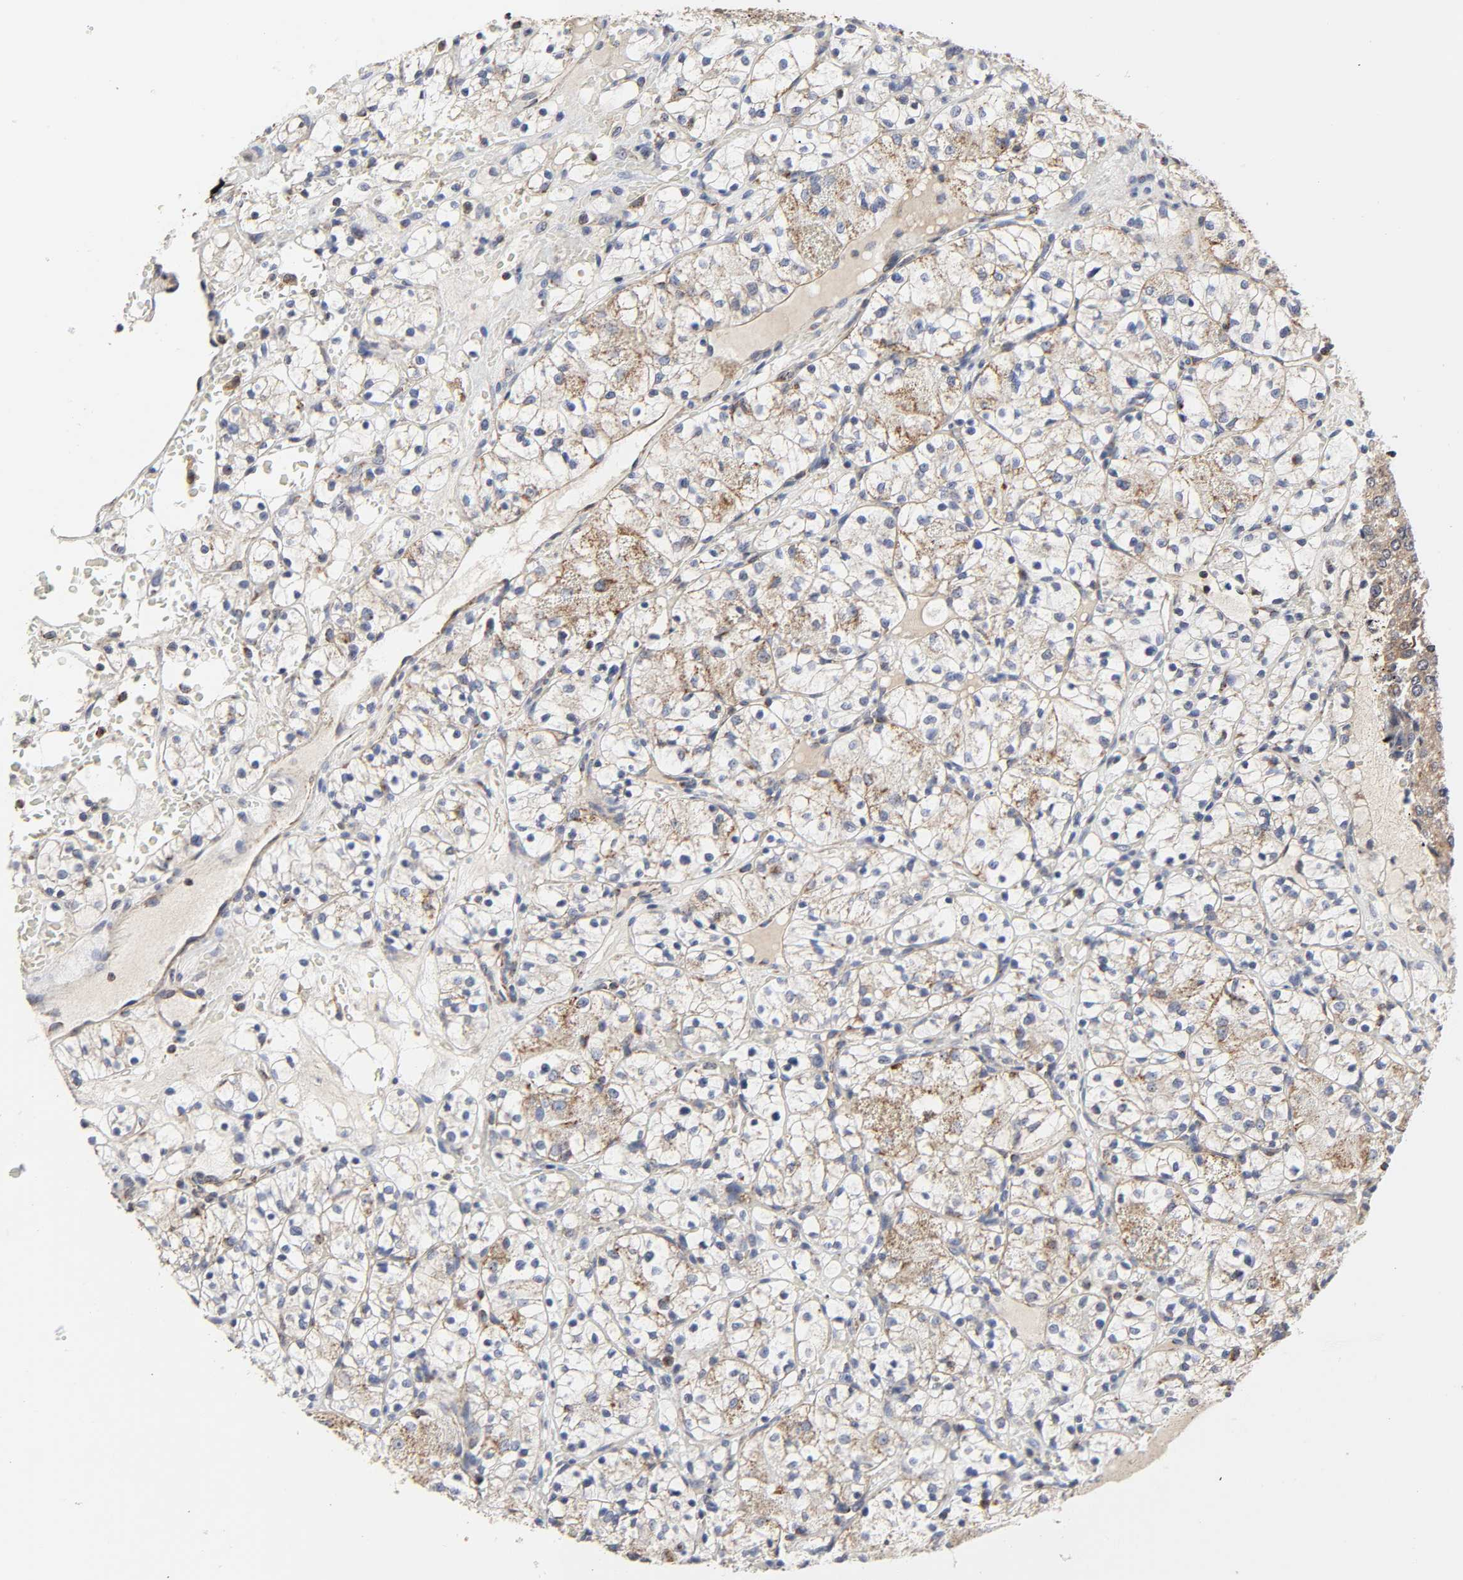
{"staining": {"intensity": "moderate", "quantity": "<25%", "location": "cytoplasmic/membranous"}, "tissue": "renal cancer", "cell_type": "Tumor cells", "image_type": "cancer", "snomed": [{"axis": "morphology", "description": "Adenocarcinoma, NOS"}, {"axis": "topography", "description": "Kidney"}], "caption": "A brown stain labels moderate cytoplasmic/membranous expression of a protein in renal cancer tumor cells. The protein of interest is shown in brown color, while the nuclei are stained blue.", "gene": "COX6B1", "patient": {"sex": "female", "age": 60}}